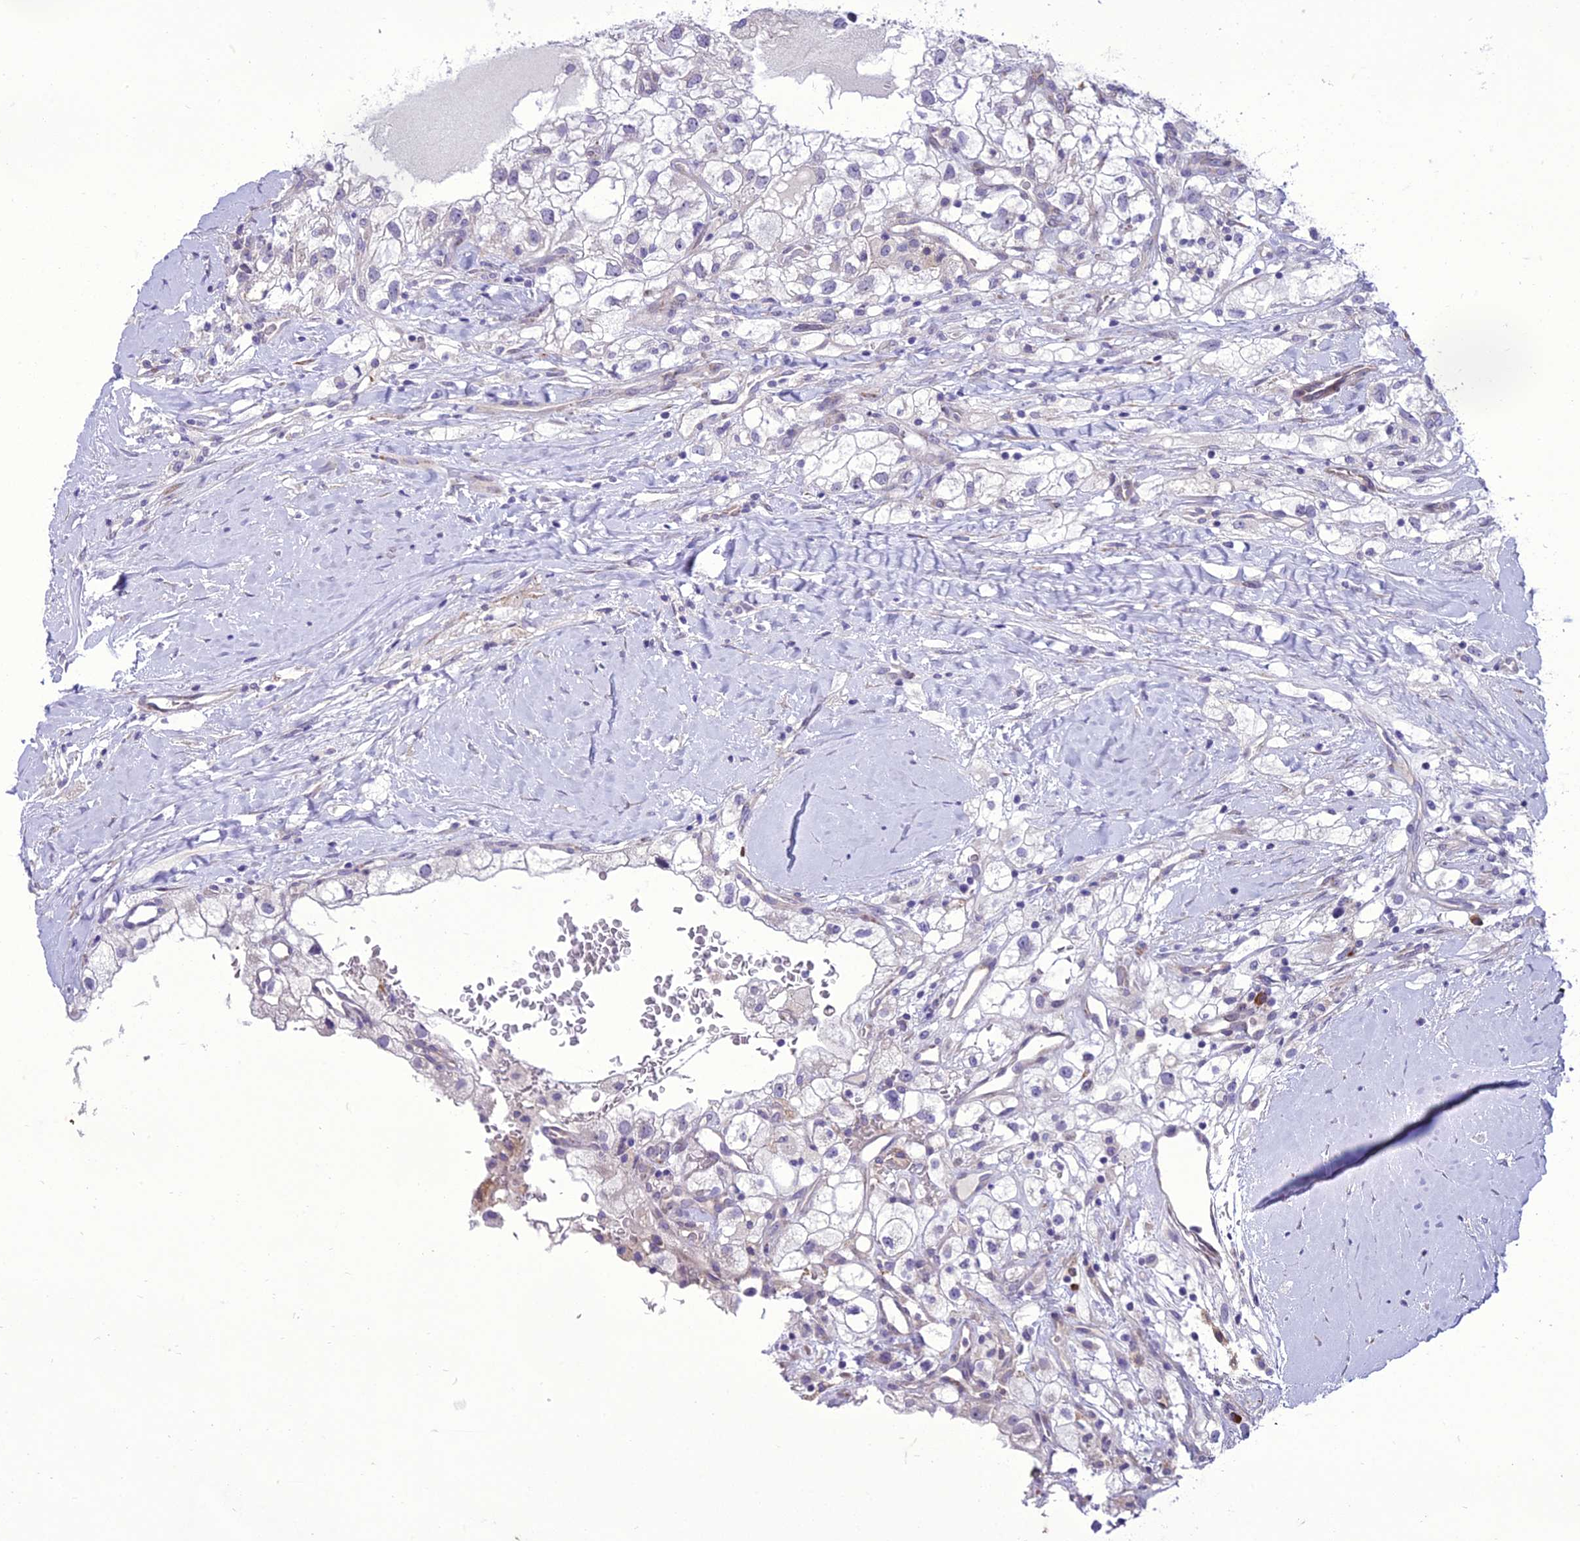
{"staining": {"intensity": "negative", "quantity": "none", "location": "none"}, "tissue": "renal cancer", "cell_type": "Tumor cells", "image_type": "cancer", "snomed": [{"axis": "morphology", "description": "Adenocarcinoma, NOS"}, {"axis": "topography", "description": "Kidney"}], "caption": "An immunohistochemistry (IHC) histopathology image of adenocarcinoma (renal) is shown. There is no staining in tumor cells of adenocarcinoma (renal).", "gene": "NEURL2", "patient": {"sex": "male", "age": 59}}